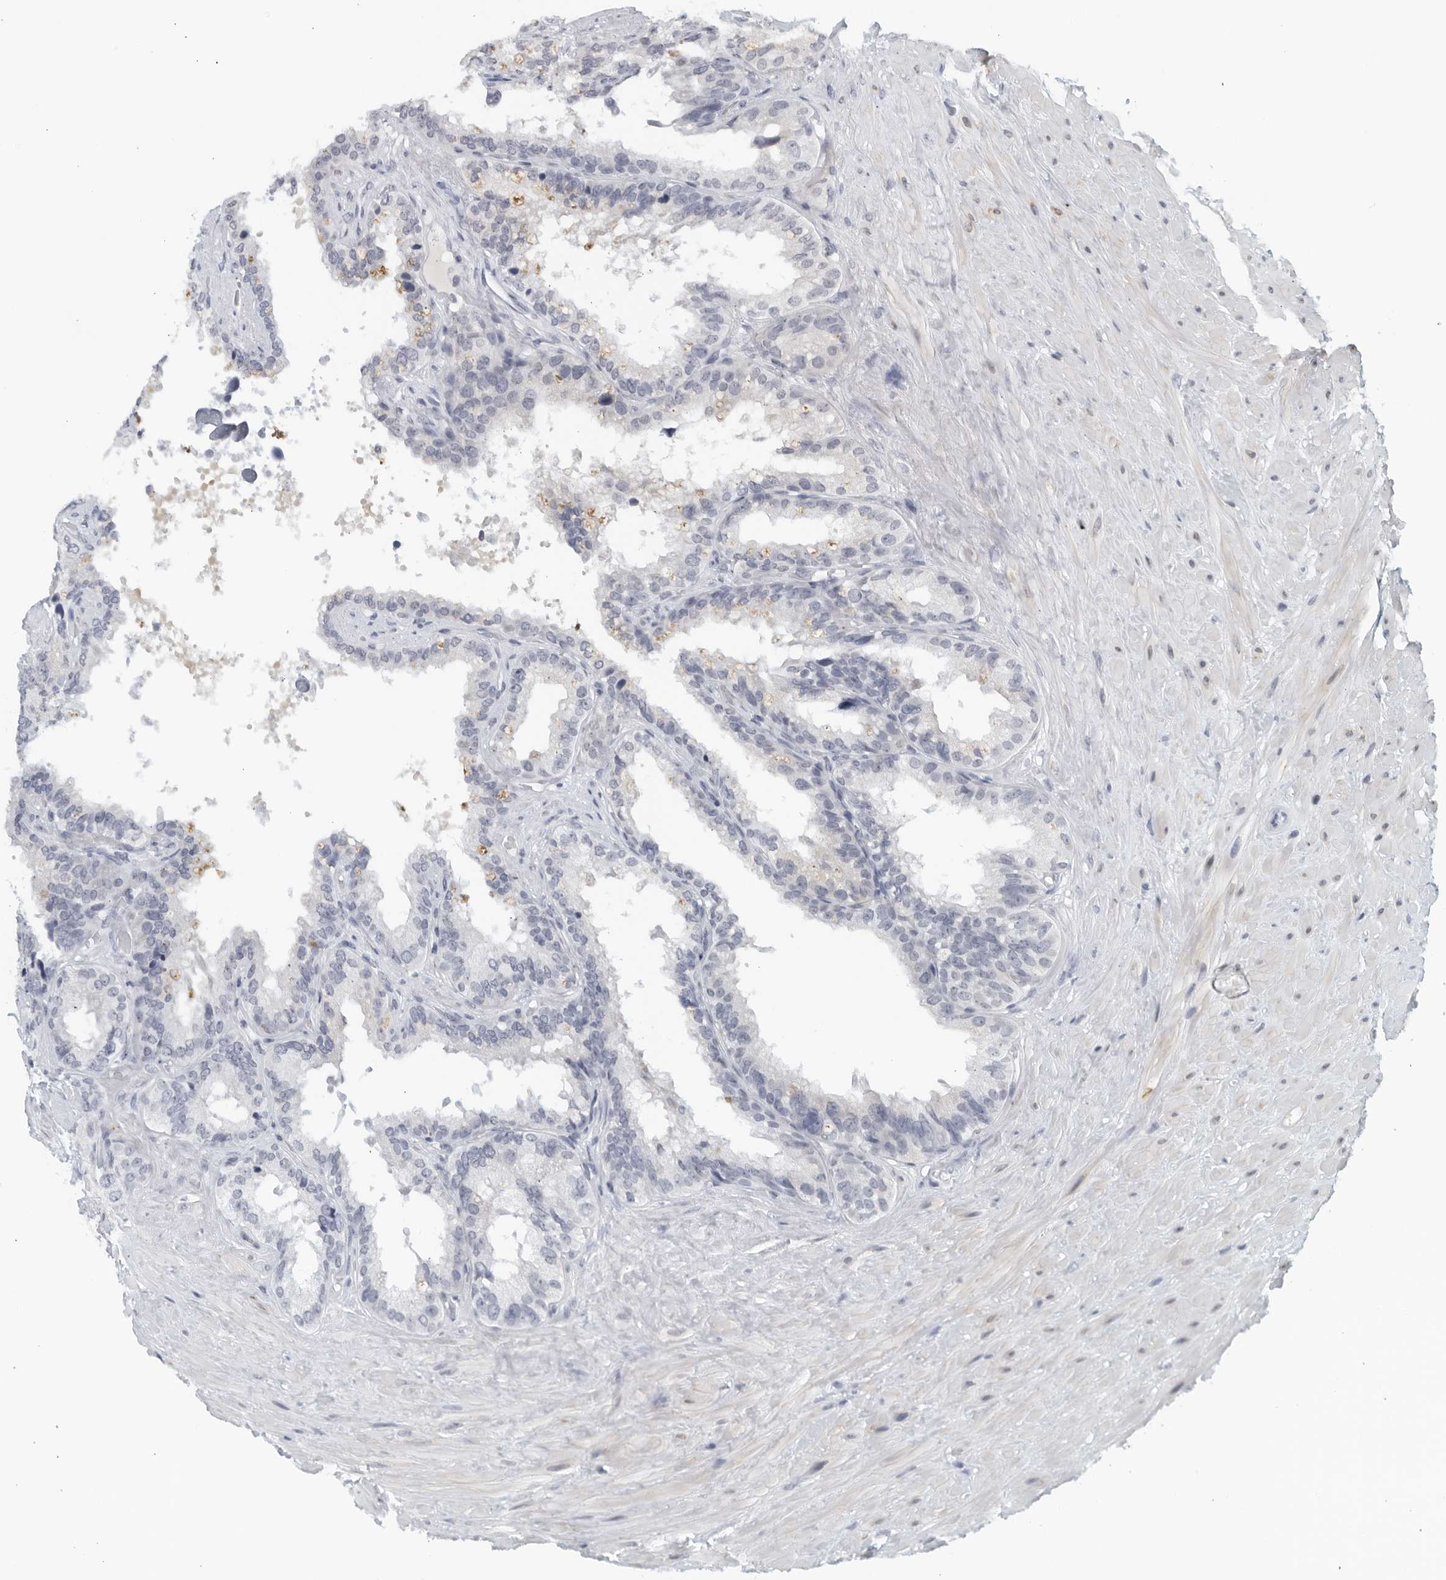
{"staining": {"intensity": "negative", "quantity": "none", "location": "none"}, "tissue": "seminal vesicle", "cell_type": "Glandular cells", "image_type": "normal", "snomed": [{"axis": "morphology", "description": "Normal tissue, NOS"}, {"axis": "topography", "description": "Seminal veicle"}], "caption": "A high-resolution micrograph shows IHC staining of normal seminal vesicle, which exhibits no significant staining in glandular cells.", "gene": "MATN1", "patient": {"sex": "male", "age": 80}}